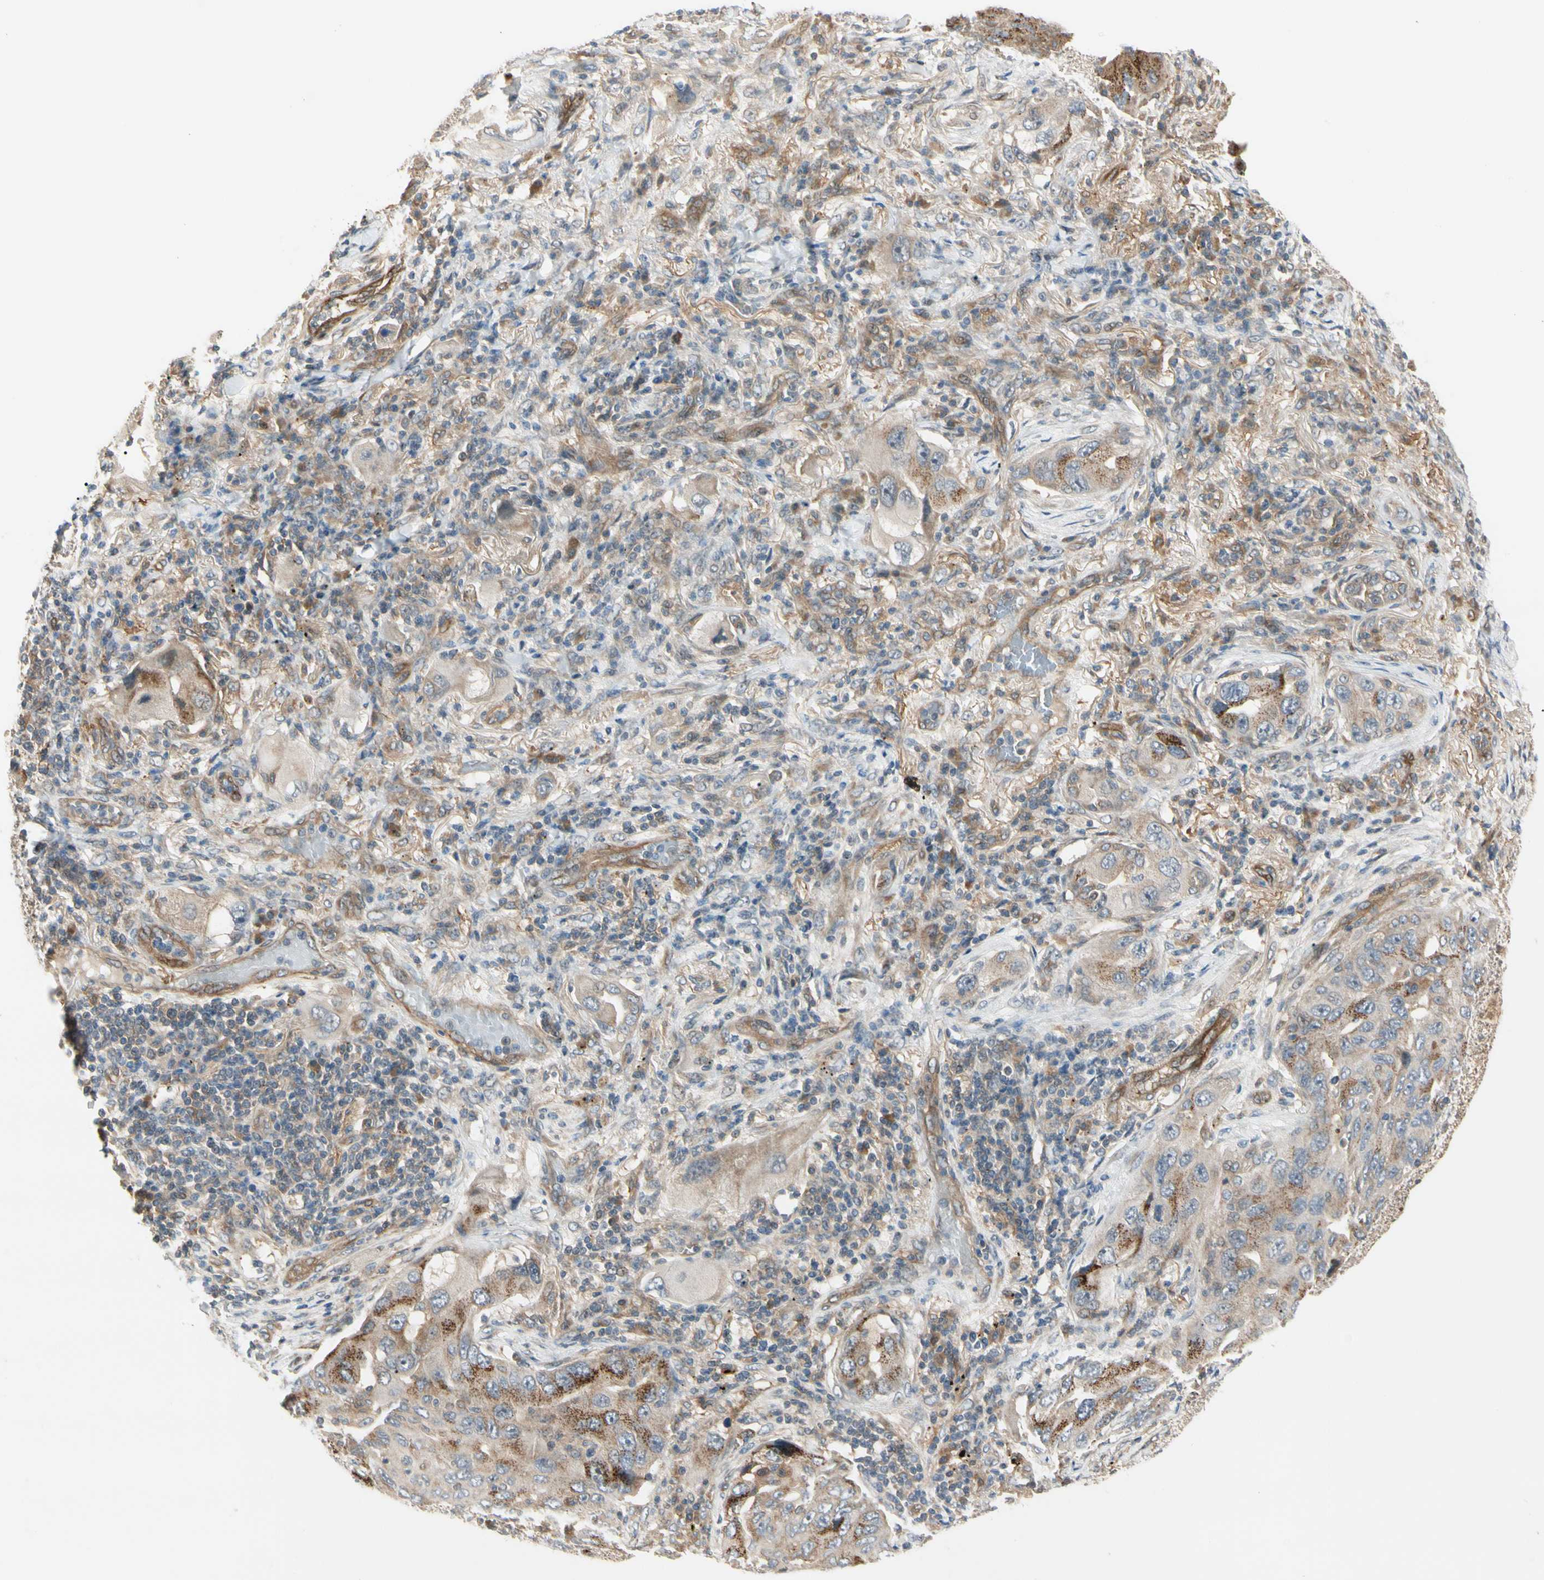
{"staining": {"intensity": "moderate", "quantity": ">75%", "location": "cytoplasmic/membranous"}, "tissue": "lung cancer", "cell_type": "Tumor cells", "image_type": "cancer", "snomed": [{"axis": "morphology", "description": "Adenocarcinoma, NOS"}, {"axis": "topography", "description": "Lung"}], "caption": "Immunohistochemistry (IHC) staining of lung adenocarcinoma, which demonstrates medium levels of moderate cytoplasmic/membranous staining in about >75% of tumor cells indicating moderate cytoplasmic/membranous protein expression. The staining was performed using DAB (3,3'-diaminobenzidine) (brown) for protein detection and nuclei were counterstained in hematoxylin (blue).", "gene": "F2R", "patient": {"sex": "female", "age": 65}}